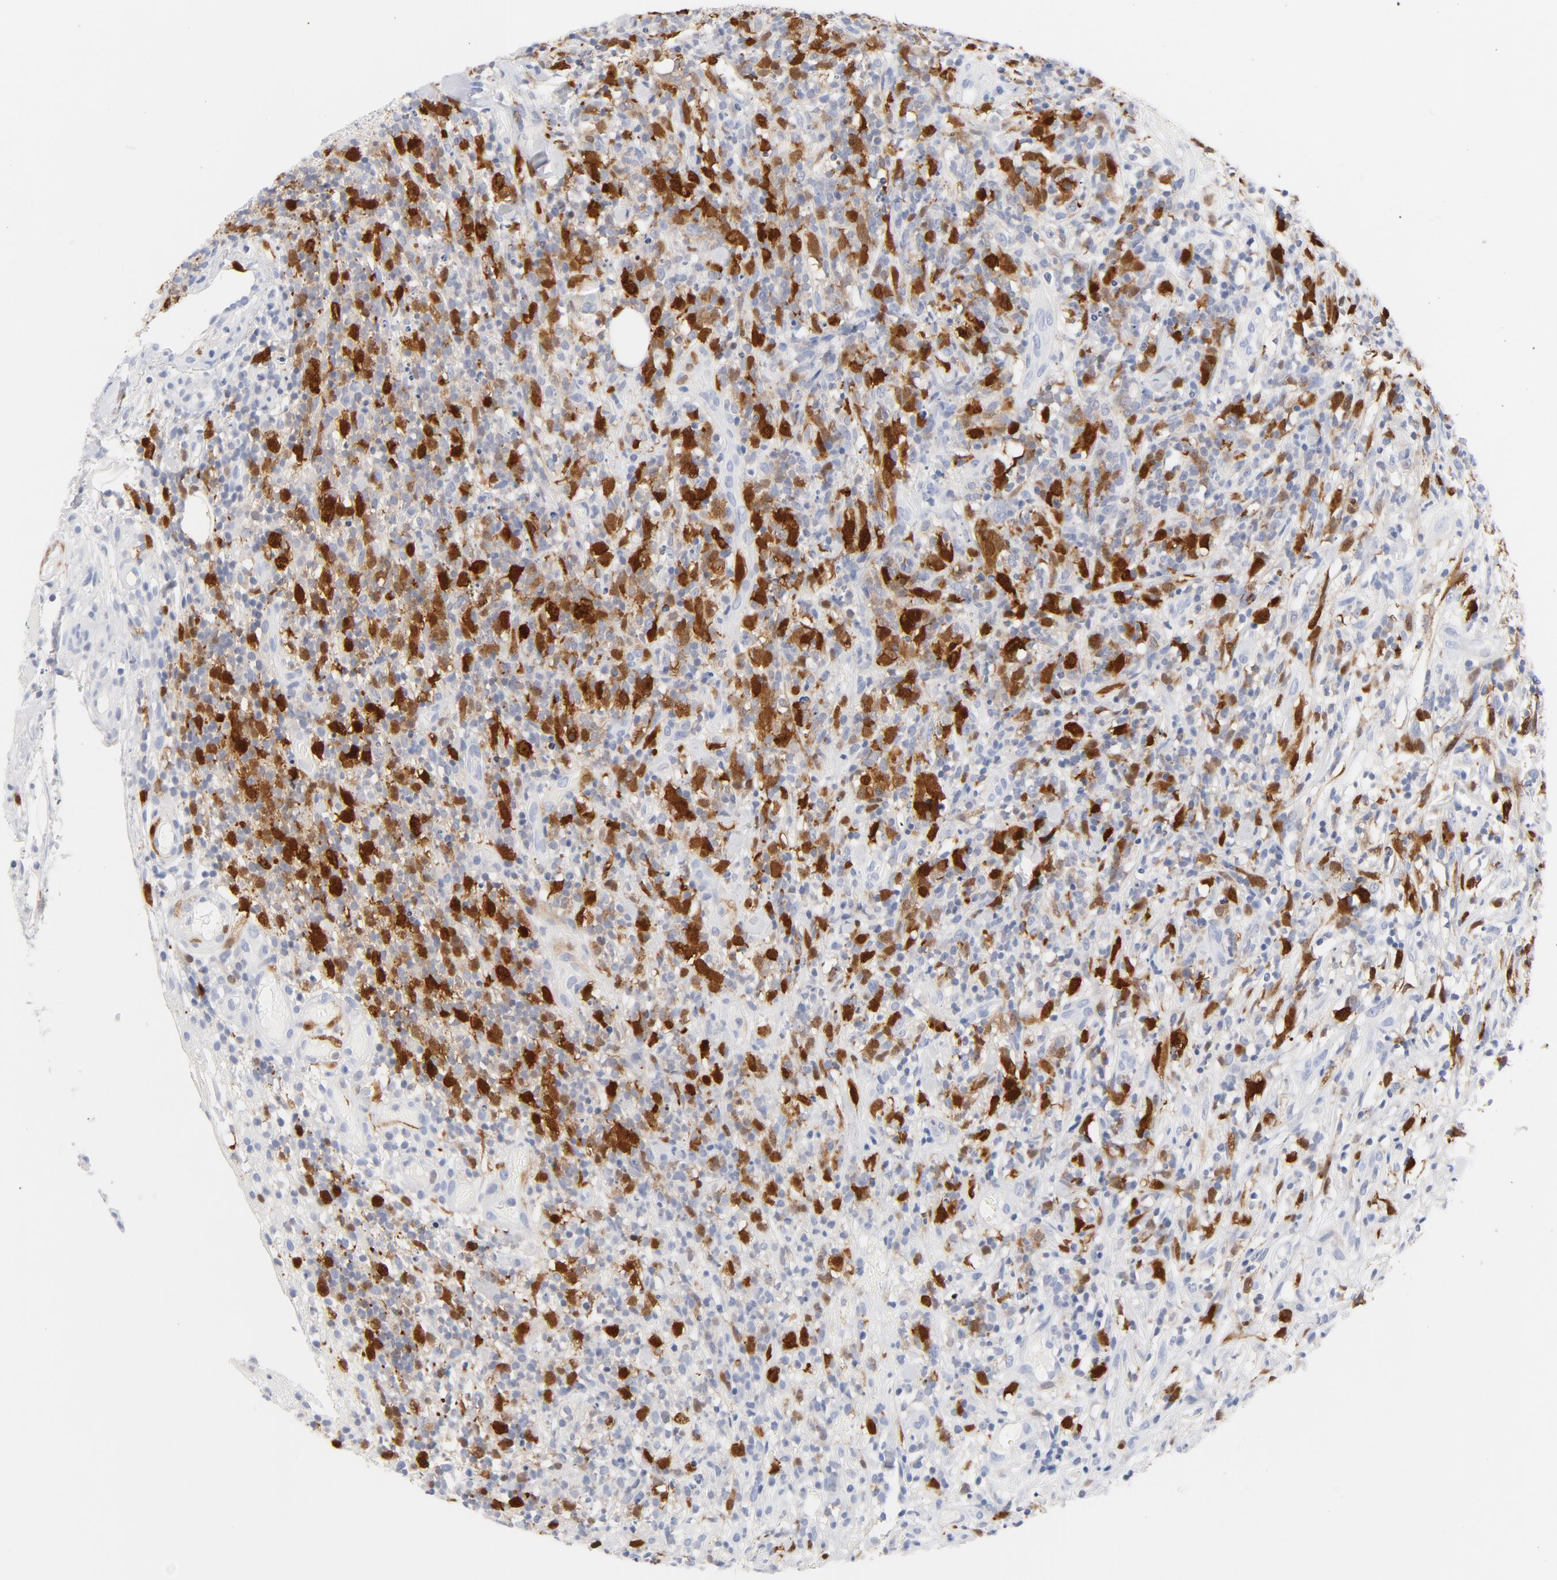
{"staining": {"intensity": "strong", "quantity": "25%-75%", "location": "cytoplasmic/membranous,nuclear"}, "tissue": "lymphoma", "cell_type": "Tumor cells", "image_type": "cancer", "snomed": [{"axis": "morphology", "description": "Malignant lymphoma, non-Hodgkin's type, High grade"}, {"axis": "topography", "description": "Lymph node"}], "caption": "A high-resolution histopathology image shows IHC staining of high-grade malignant lymphoma, non-Hodgkin's type, which demonstrates strong cytoplasmic/membranous and nuclear expression in approximately 25%-75% of tumor cells.", "gene": "CDC20", "patient": {"sex": "female", "age": 73}}